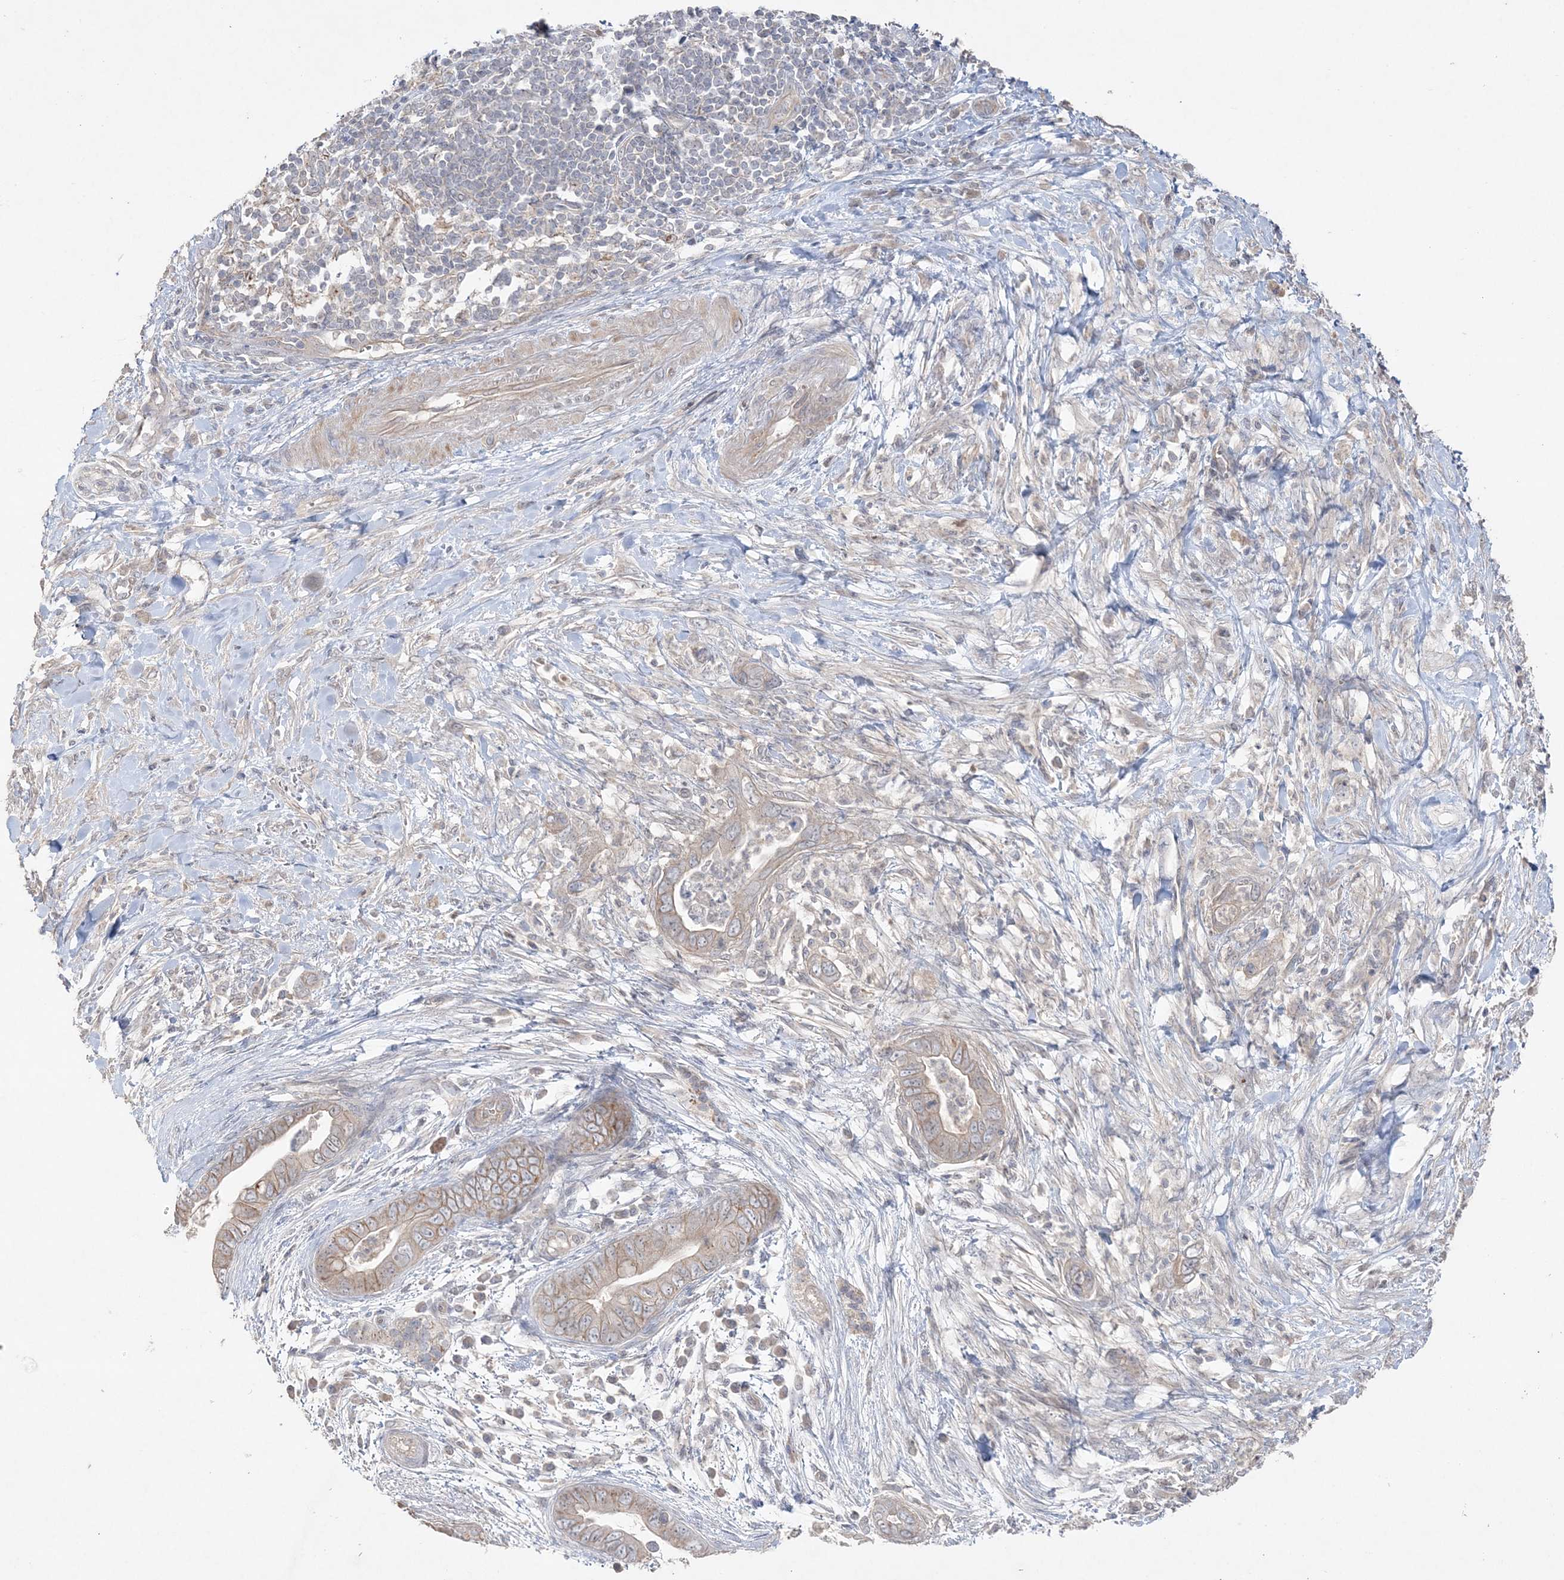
{"staining": {"intensity": "moderate", "quantity": "<25%", "location": "cytoplasmic/membranous"}, "tissue": "pancreatic cancer", "cell_type": "Tumor cells", "image_type": "cancer", "snomed": [{"axis": "morphology", "description": "Adenocarcinoma, NOS"}, {"axis": "topography", "description": "Pancreas"}], "caption": "Protein expression analysis of pancreatic cancer demonstrates moderate cytoplasmic/membranous staining in approximately <25% of tumor cells.", "gene": "SH3BP4", "patient": {"sex": "male", "age": 75}}